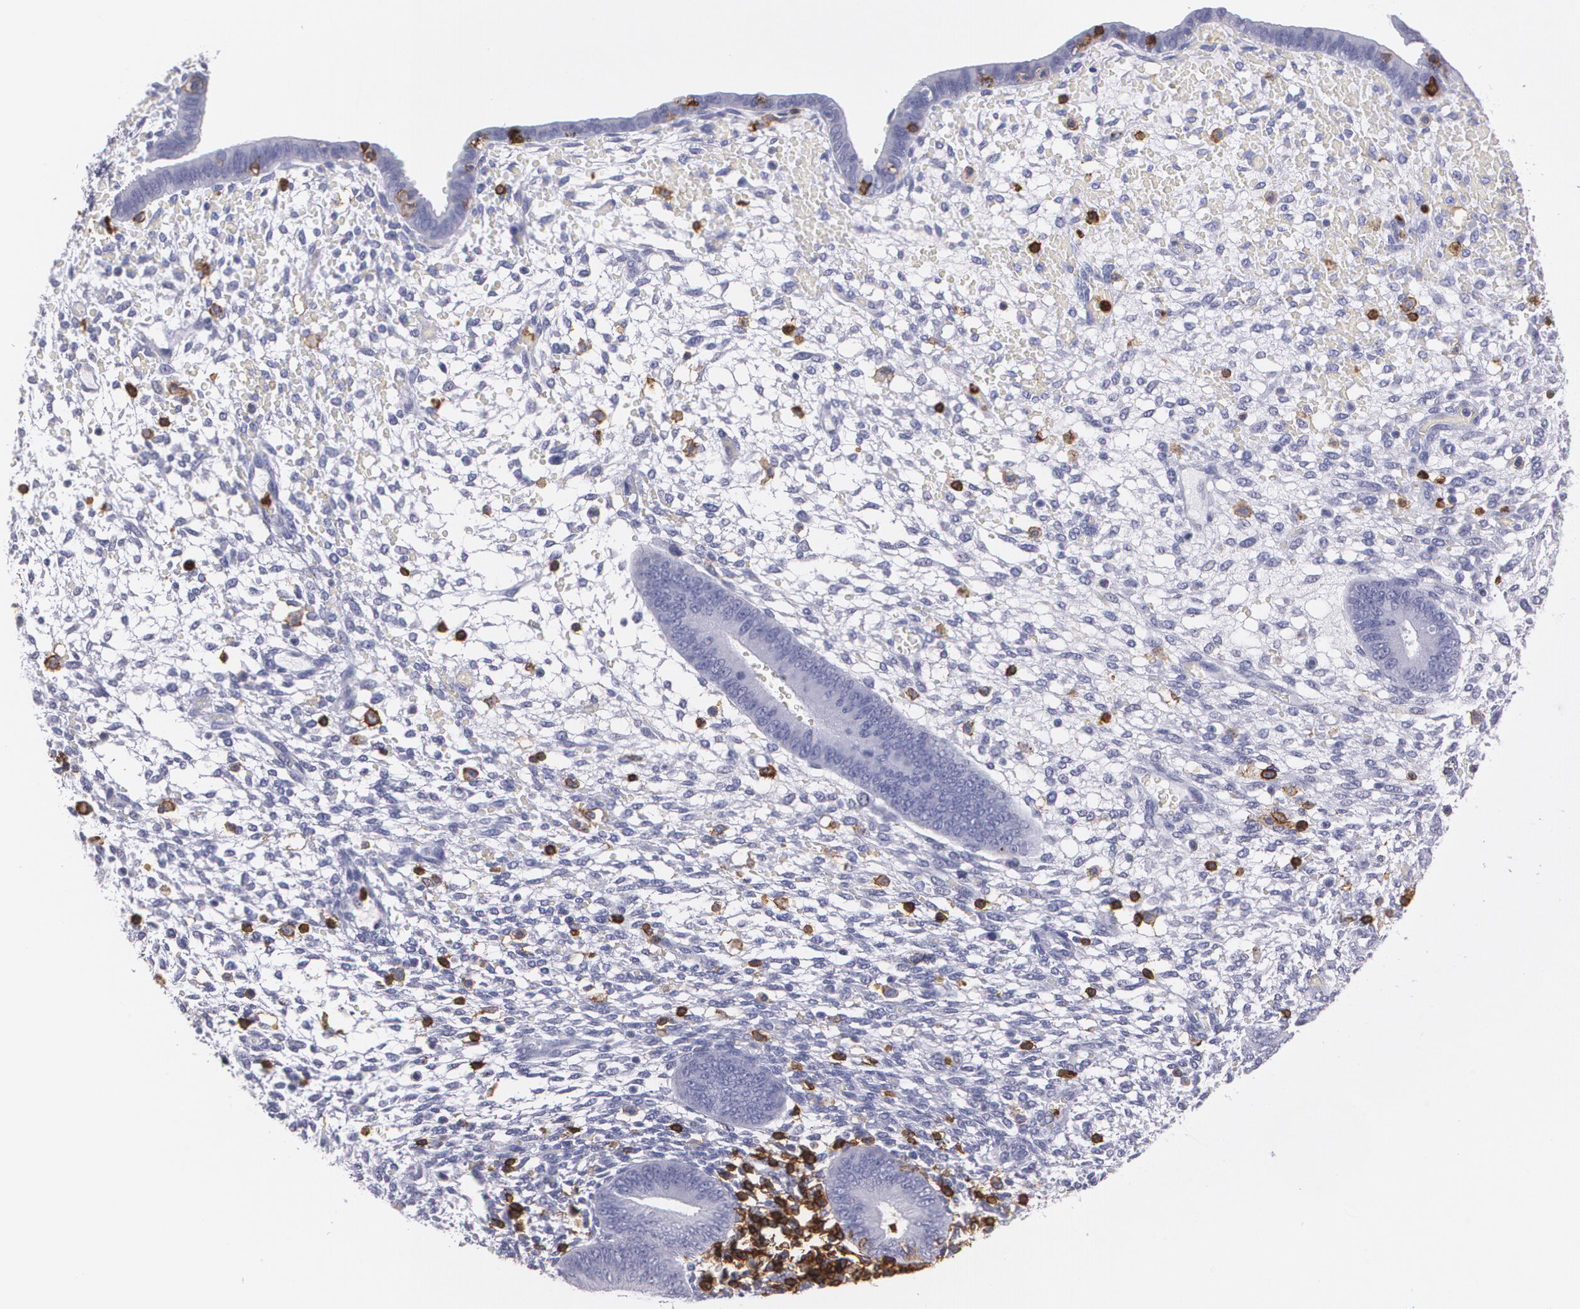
{"staining": {"intensity": "negative", "quantity": "none", "location": "none"}, "tissue": "endometrium", "cell_type": "Cells in endometrial stroma", "image_type": "normal", "snomed": [{"axis": "morphology", "description": "Normal tissue, NOS"}, {"axis": "topography", "description": "Endometrium"}], "caption": "Immunohistochemistry histopathology image of unremarkable endometrium stained for a protein (brown), which exhibits no staining in cells in endometrial stroma. The staining is performed using DAB brown chromogen with nuclei counter-stained in using hematoxylin.", "gene": "PTPRC", "patient": {"sex": "female", "age": 42}}